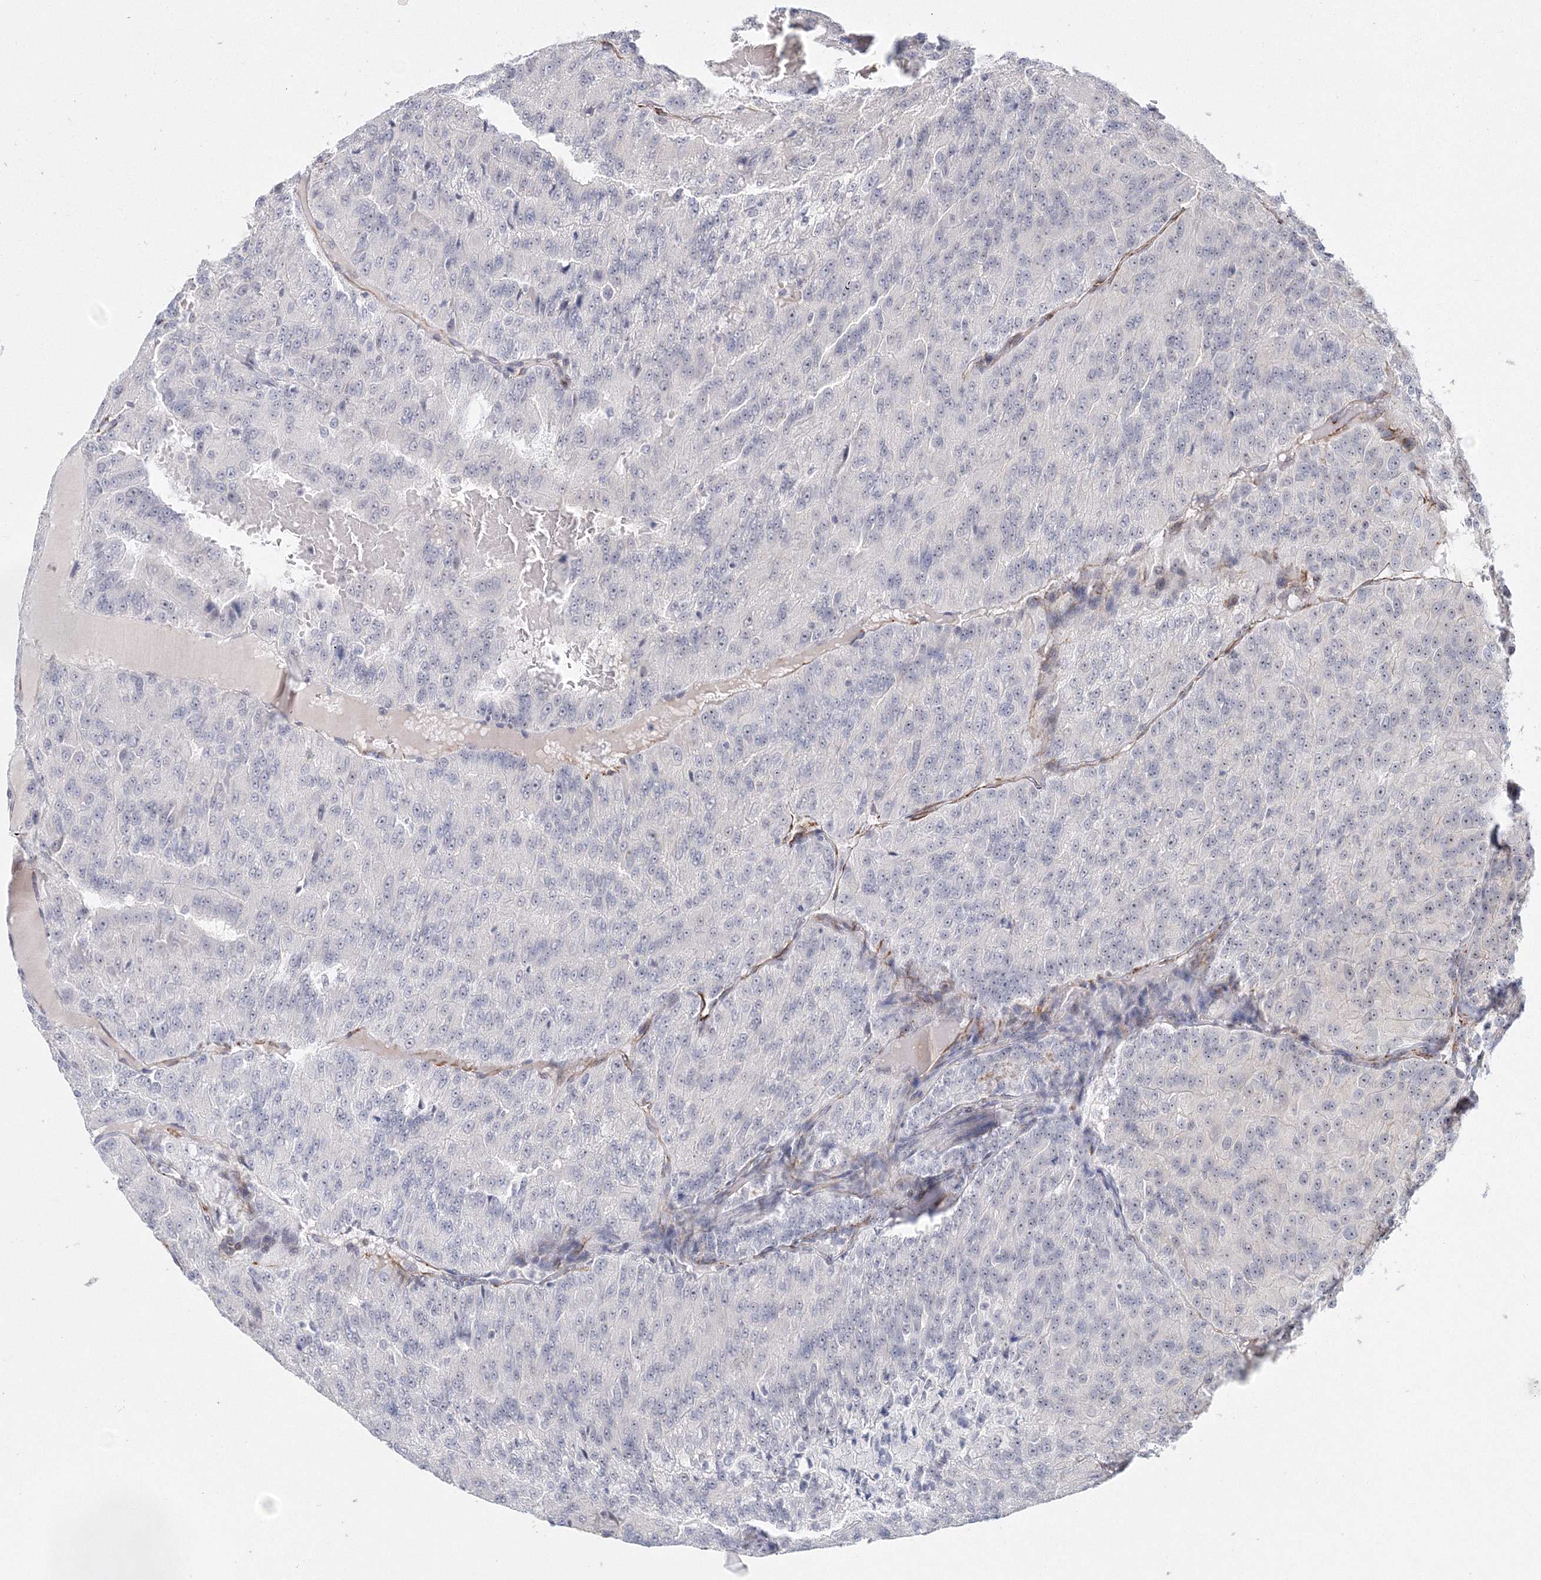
{"staining": {"intensity": "weak", "quantity": "<25%", "location": "nuclear"}, "tissue": "renal cancer", "cell_type": "Tumor cells", "image_type": "cancer", "snomed": [{"axis": "morphology", "description": "Adenocarcinoma, NOS"}, {"axis": "topography", "description": "Kidney"}], "caption": "This is an immunohistochemistry micrograph of human adenocarcinoma (renal). There is no expression in tumor cells.", "gene": "SIRT7", "patient": {"sex": "female", "age": 63}}